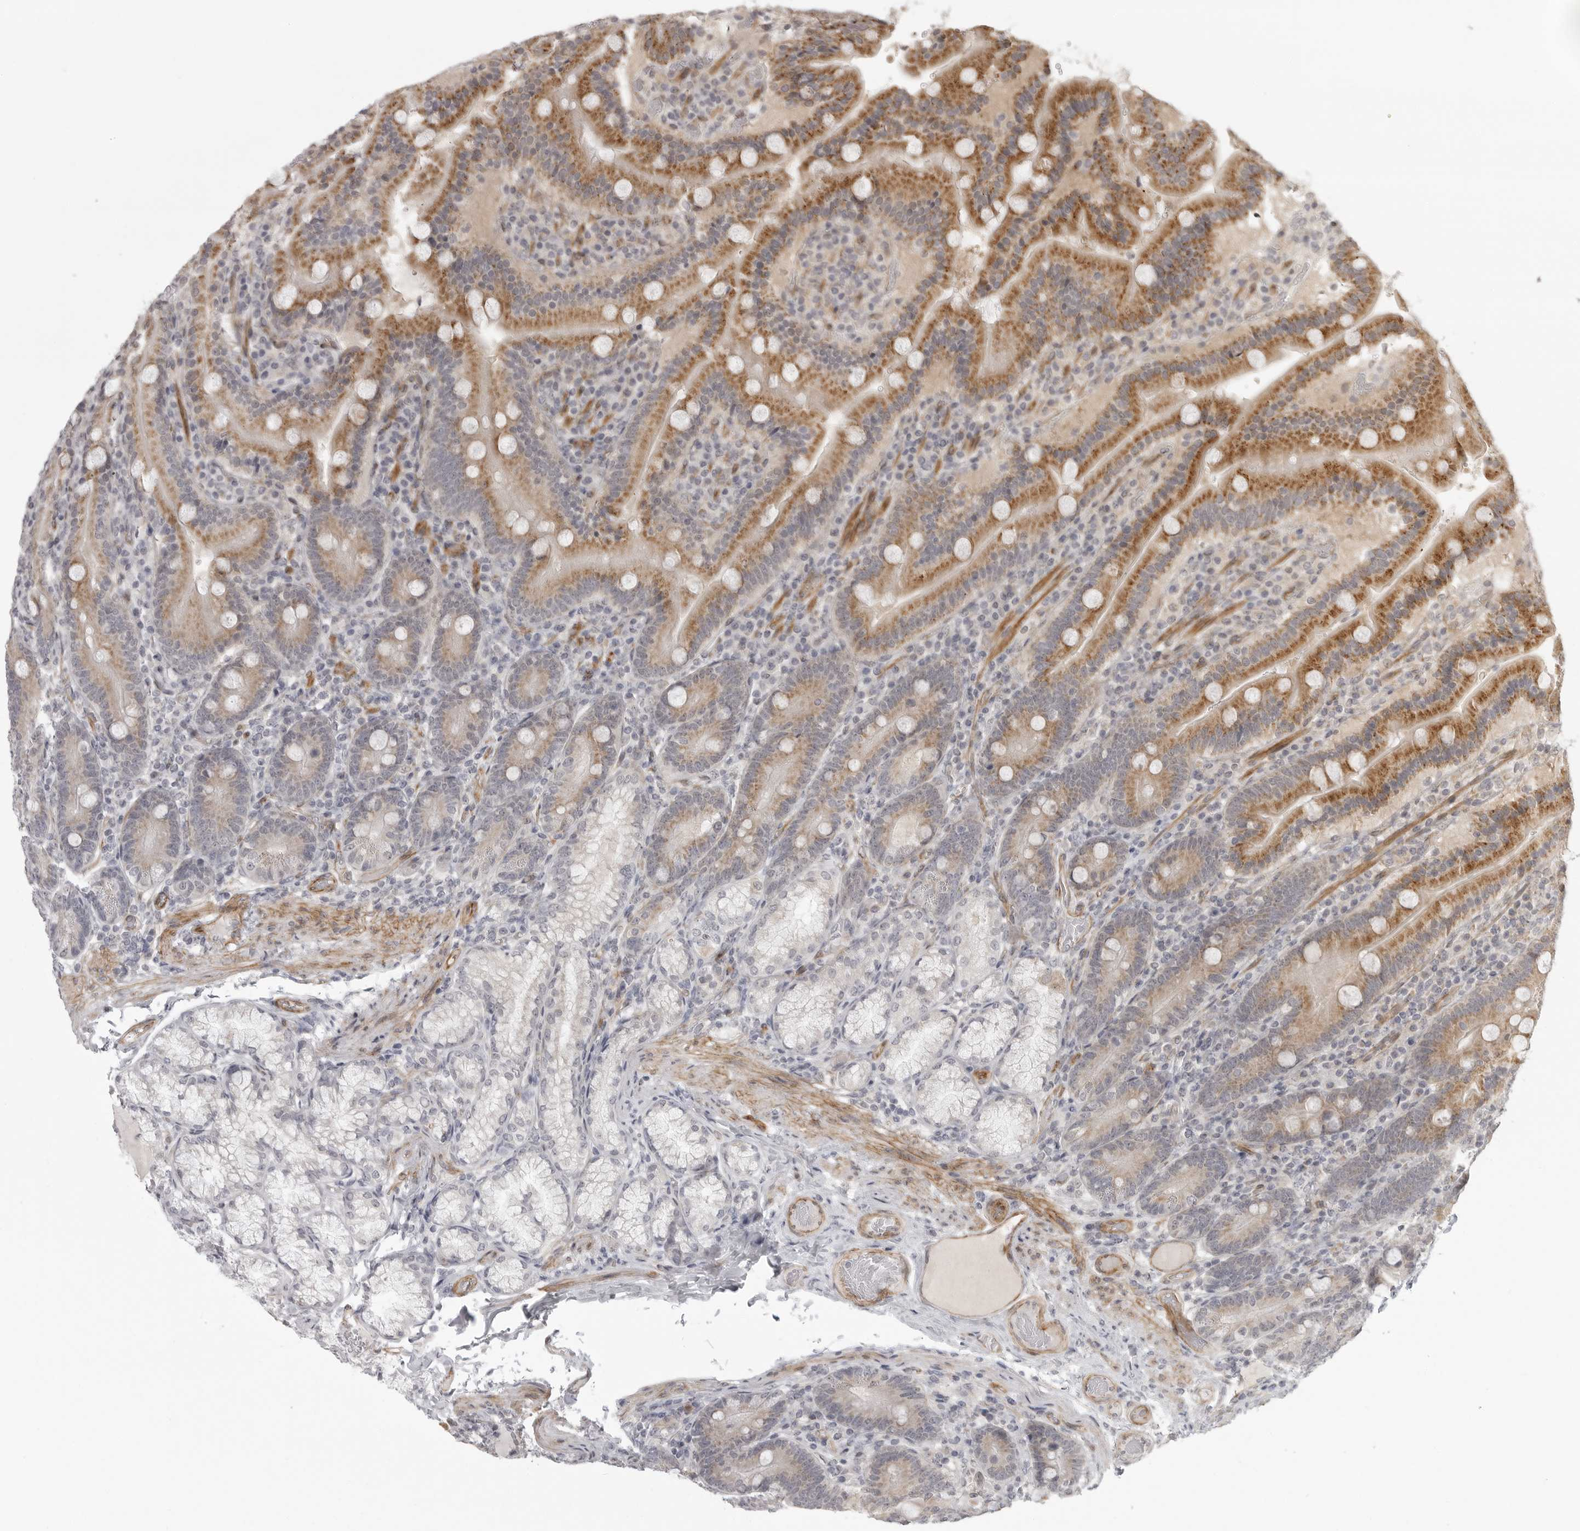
{"staining": {"intensity": "moderate", "quantity": ">75%", "location": "cytoplasmic/membranous"}, "tissue": "duodenum", "cell_type": "Glandular cells", "image_type": "normal", "snomed": [{"axis": "morphology", "description": "Normal tissue, NOS"}, {"axis": "topography", "description": "Duodenum"}], "caption": "Immunohistochemistry staining of normal duodenum, which displays medium levels of moderate cytoplasmic/membranous positivity in about >75% of glandular cells indicating moderate cytoplasmic/membranous protein staining. The staining was performed using DAB (brown) for protein detection and nuclei were counterstained in hematoxylin (blue).", "gene": "TUT4", "patient": {"sex": "female", "age": 62}}